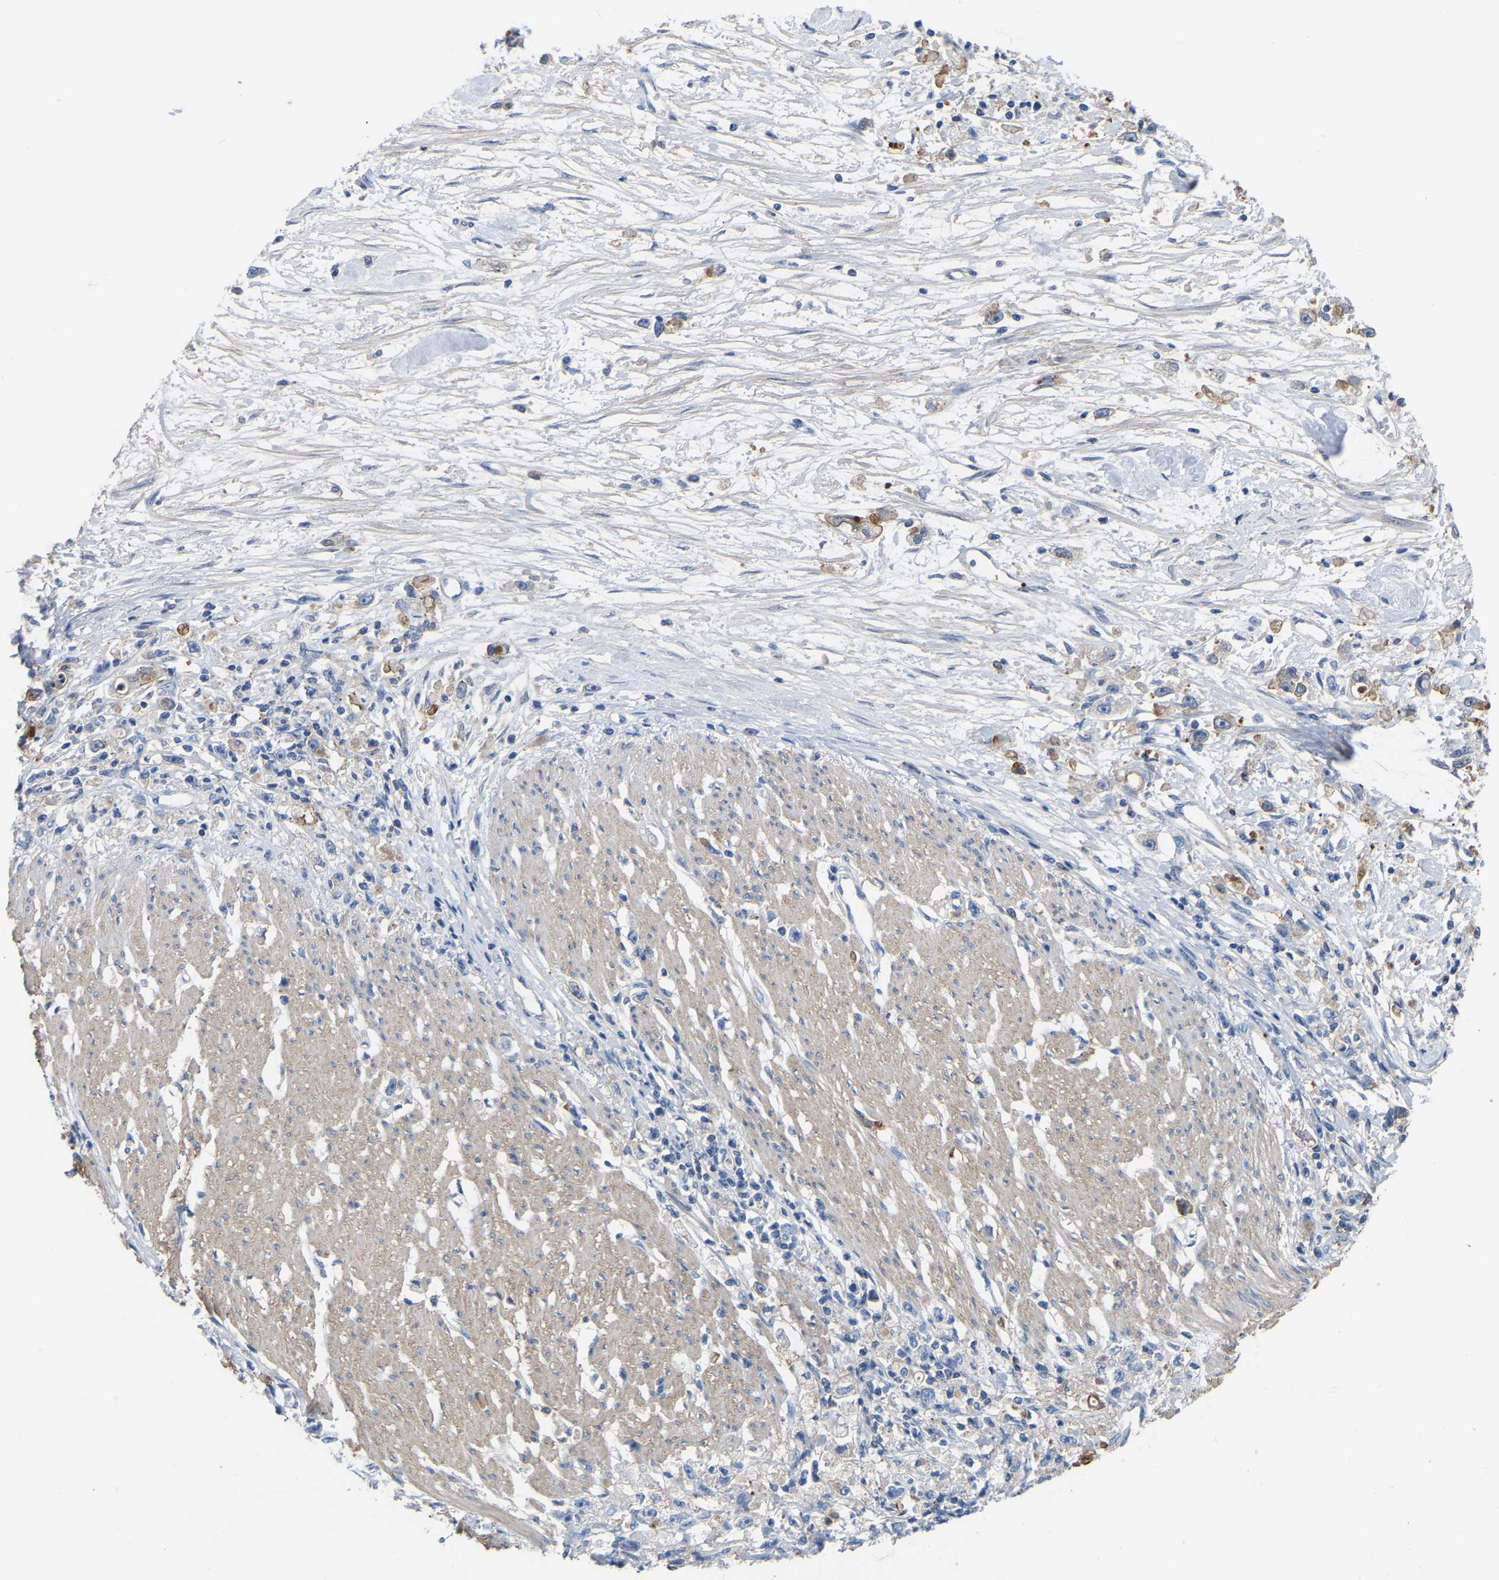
{"staining": {"intensity": "moderate", "quantity": "<25%", "location": "cytoplasmic/membranous"}, "tissue": "stomach cancer", "cell_type": "Tumor cells", "image_type": "cancer", "snomed": [{"axis": "morphology", "description": "Adenocarcinoma, NOS"}, {"axis": "topography", "description": "Stomach"}], "caption": "Protein staining of stomach cancer tissue demonstrates moderate cytoplasmic/membranous staining in approximately <25% of tumor cells. Immunohistochemistry (ihc) stains the protein of interest in brown and the nuclei are stained blue.", "gene": "ZNF449", "patient": {"sex": "female", "age": 59}}